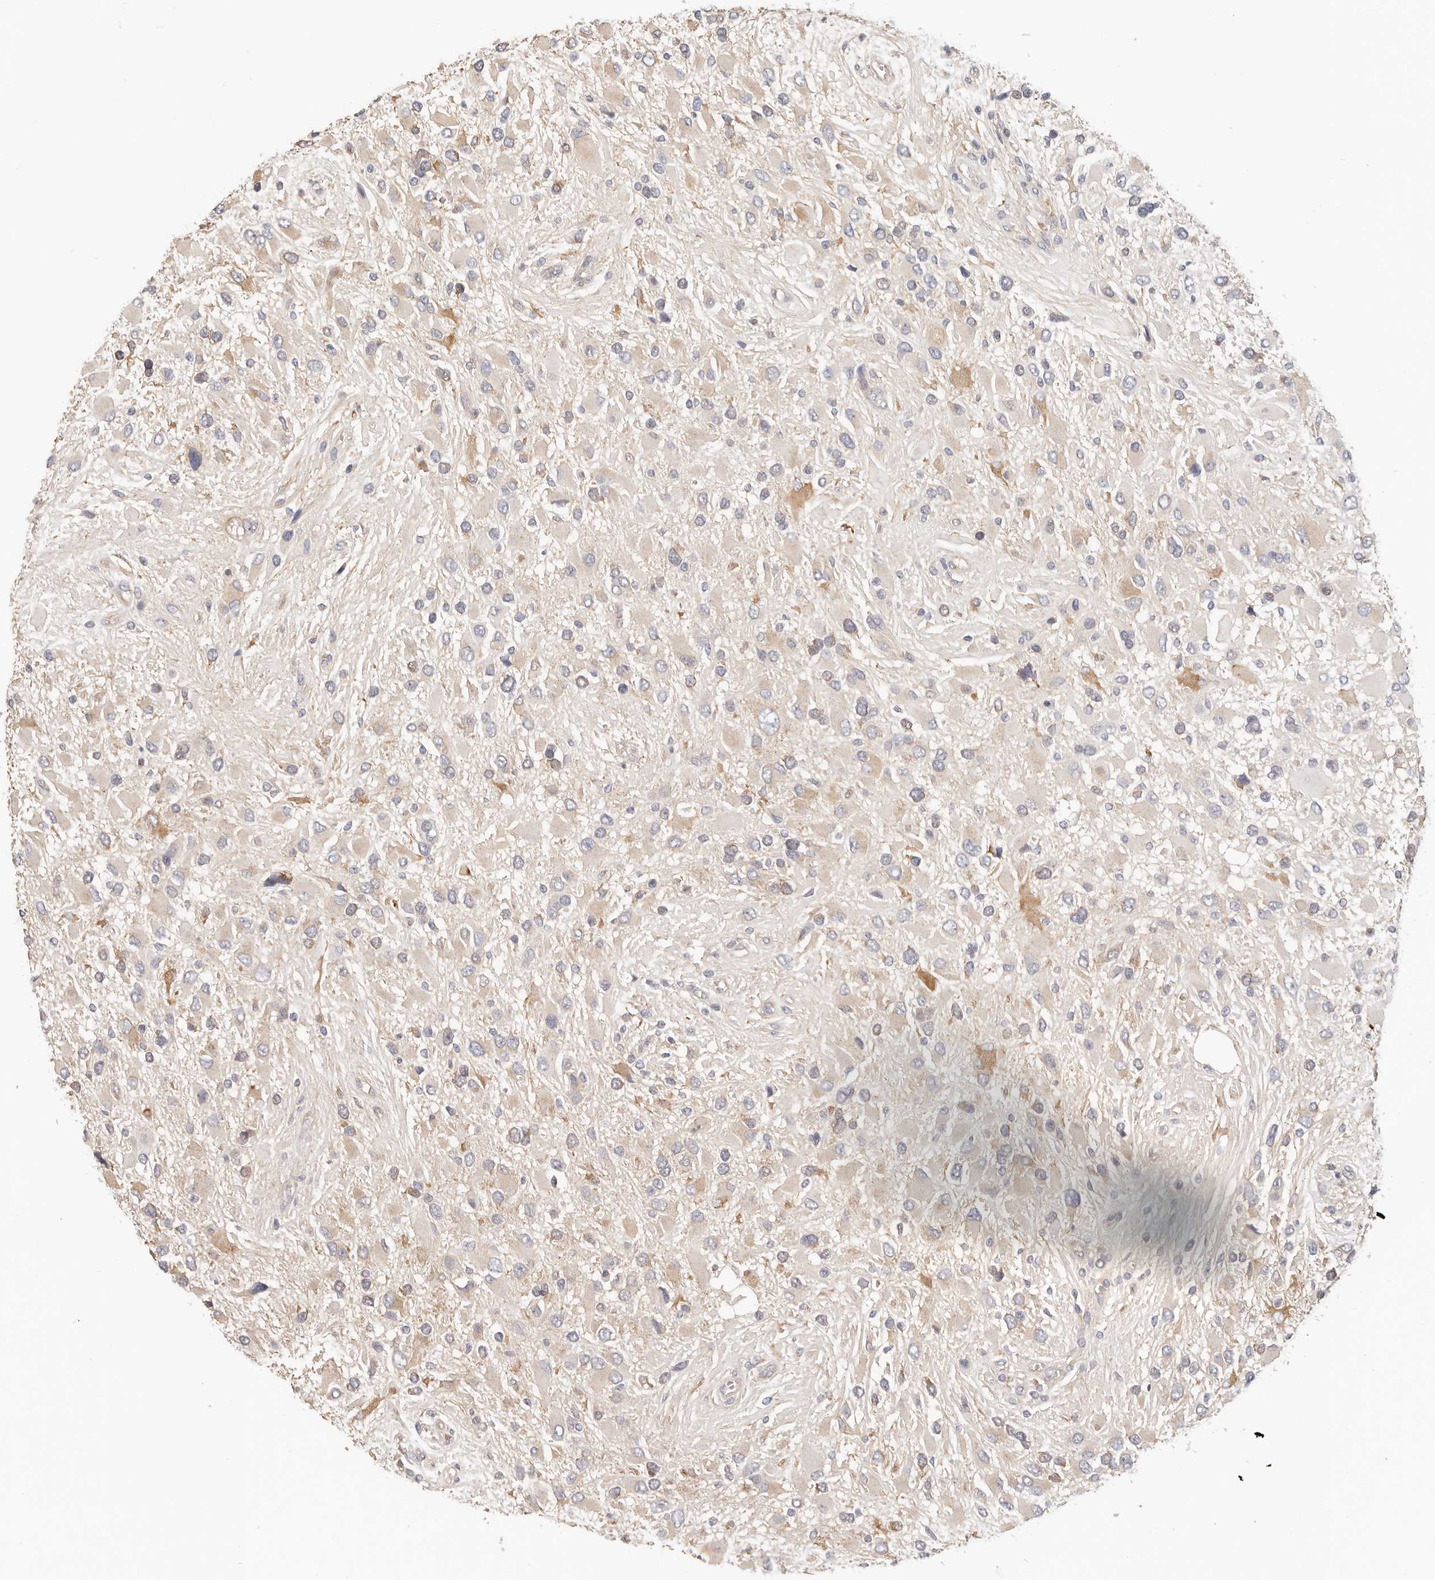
{"staining": {"intensity": "moderate", "quantity": "<25%", "location": "cytoplasmic/membranous"}, "tissue": "glioma", "cell_type": "Tumor cells", "image_type": "cancer", "snomed": [{"axis": "morphology", "description": "Glioma, malignant, High grade"}, {"axis": "topography", "description": "Brain"}], "caption": "There is low levels of moderate cytoplasmic/membranous staining in tumor cells of glioma, as demonstrated by immunohistochemical staining (brown color).", "gene": "AFDN", "patient": {"sex": "male", "age": 53}}